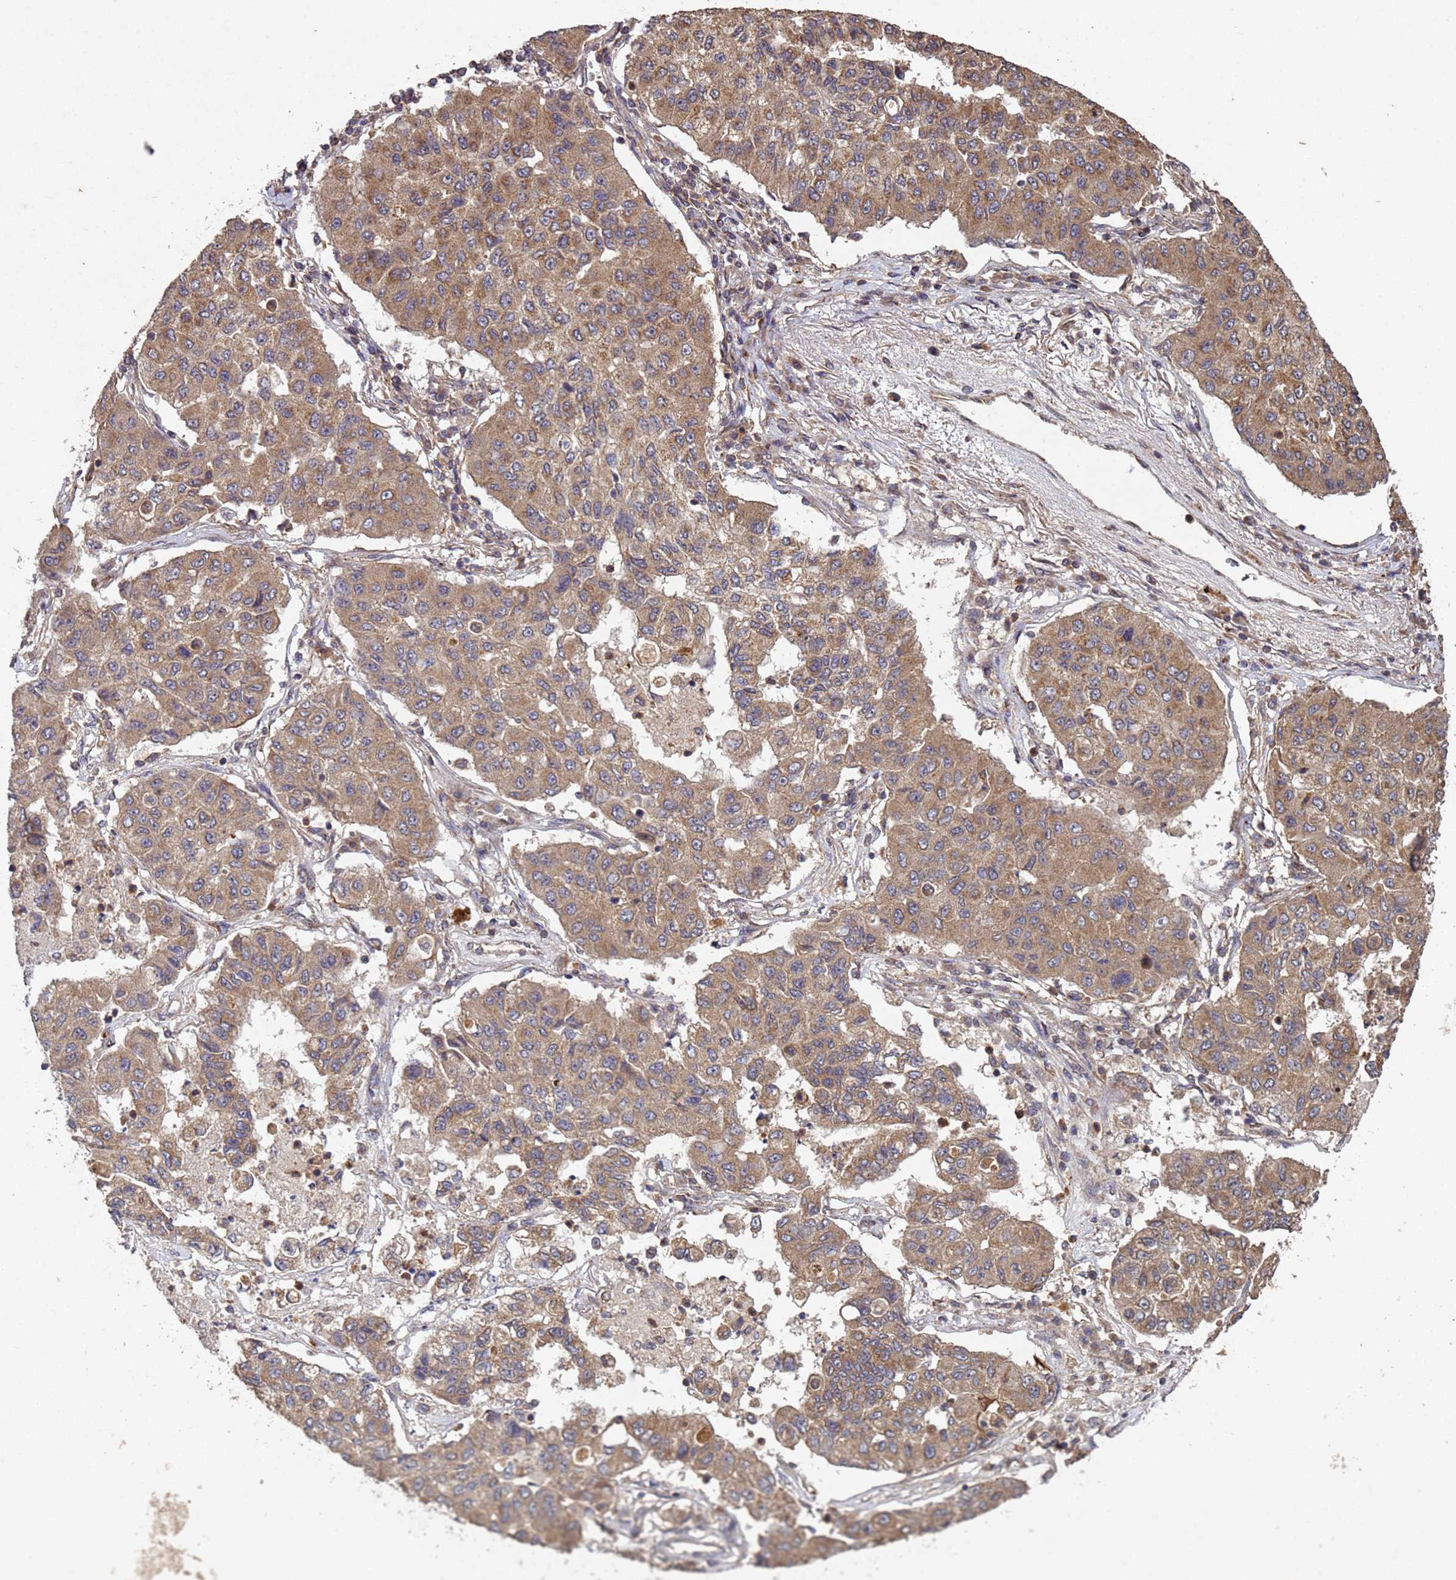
{"staining": {"intensity": "moderate", "quantity": ">75%", "location": "cytoplasmic/membranous"}, "tissue": "lung cancer", "cell_type": "Tumor cells", "image_type": "cancer", "snomed": [{"axis": "morphology", "description": "Squamous cell carcinoma, NOS"}, {"axis": "topography", "description": "Lung"}], "caption": "Protein staining displays moderate cytoplasmic/membranous staining in approximately >75% of tumor cells in squamous cell carcinoma (lung). (Brightfield microscopy of DAB IHC at high magnification).", "gene": "FASTKD1", "patient": {"sex": "male", "age": 74}}